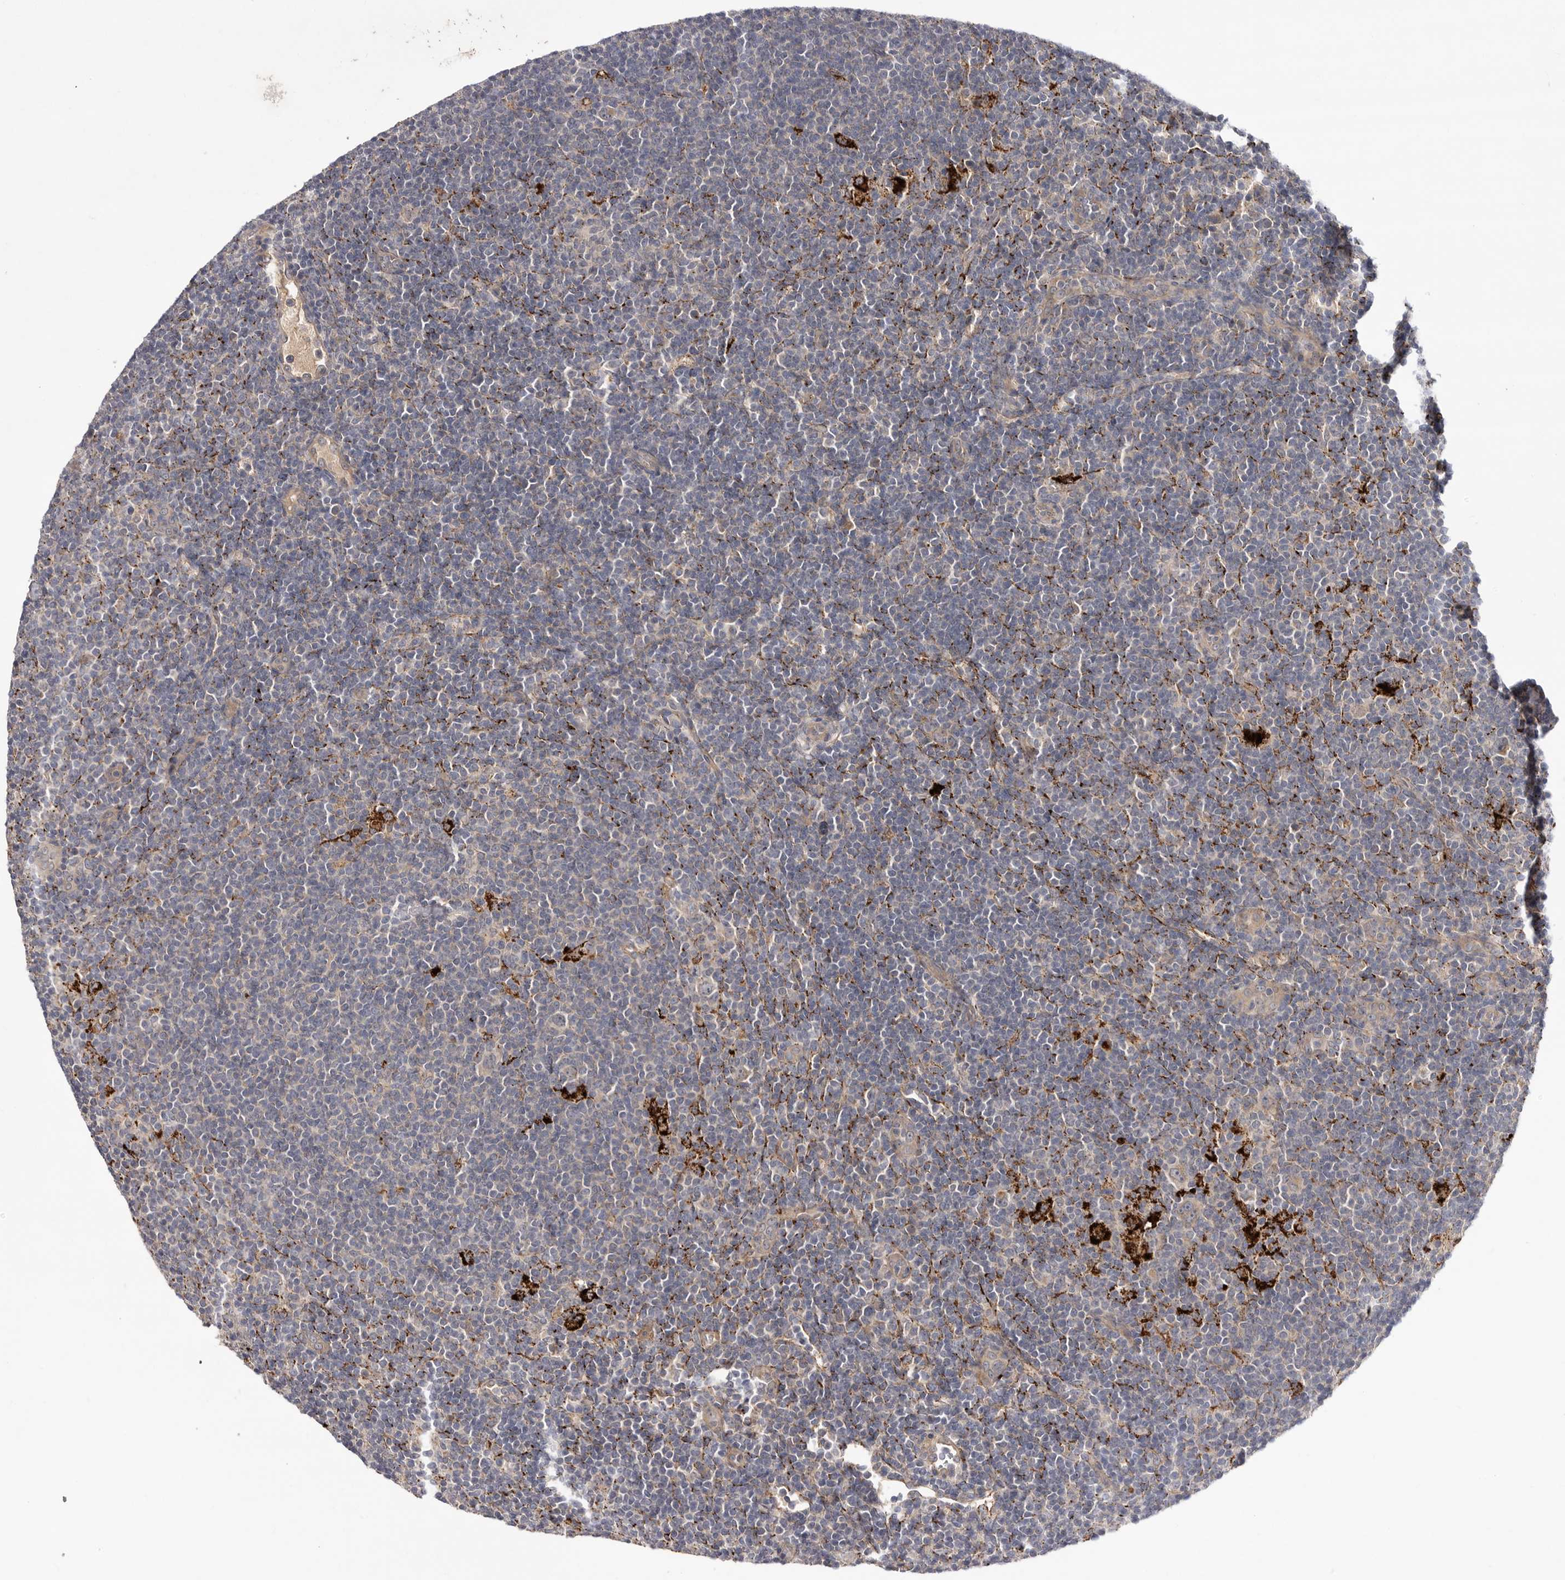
{"staining": {"intensity": "weak", "quantity": ">75%", "location": "cytoplasmic/membranous"}, "tissue": "lymphoma", "cell_type": "Tumor cells", "image_type": "cancer", "snomed": [{"axis": "morphology", "description": "Hodgkin's disease, NOS"}, {"axis": "topography", "description": "Lymph node"}], "caption": "Immunohistochemical staining of human lymphoma displays weak cytoplasmic/membranous protein expression in approximately >75% of tumor cells.", "gene": "DHDDS", "patient": {"sex": "female", "age": 57}}